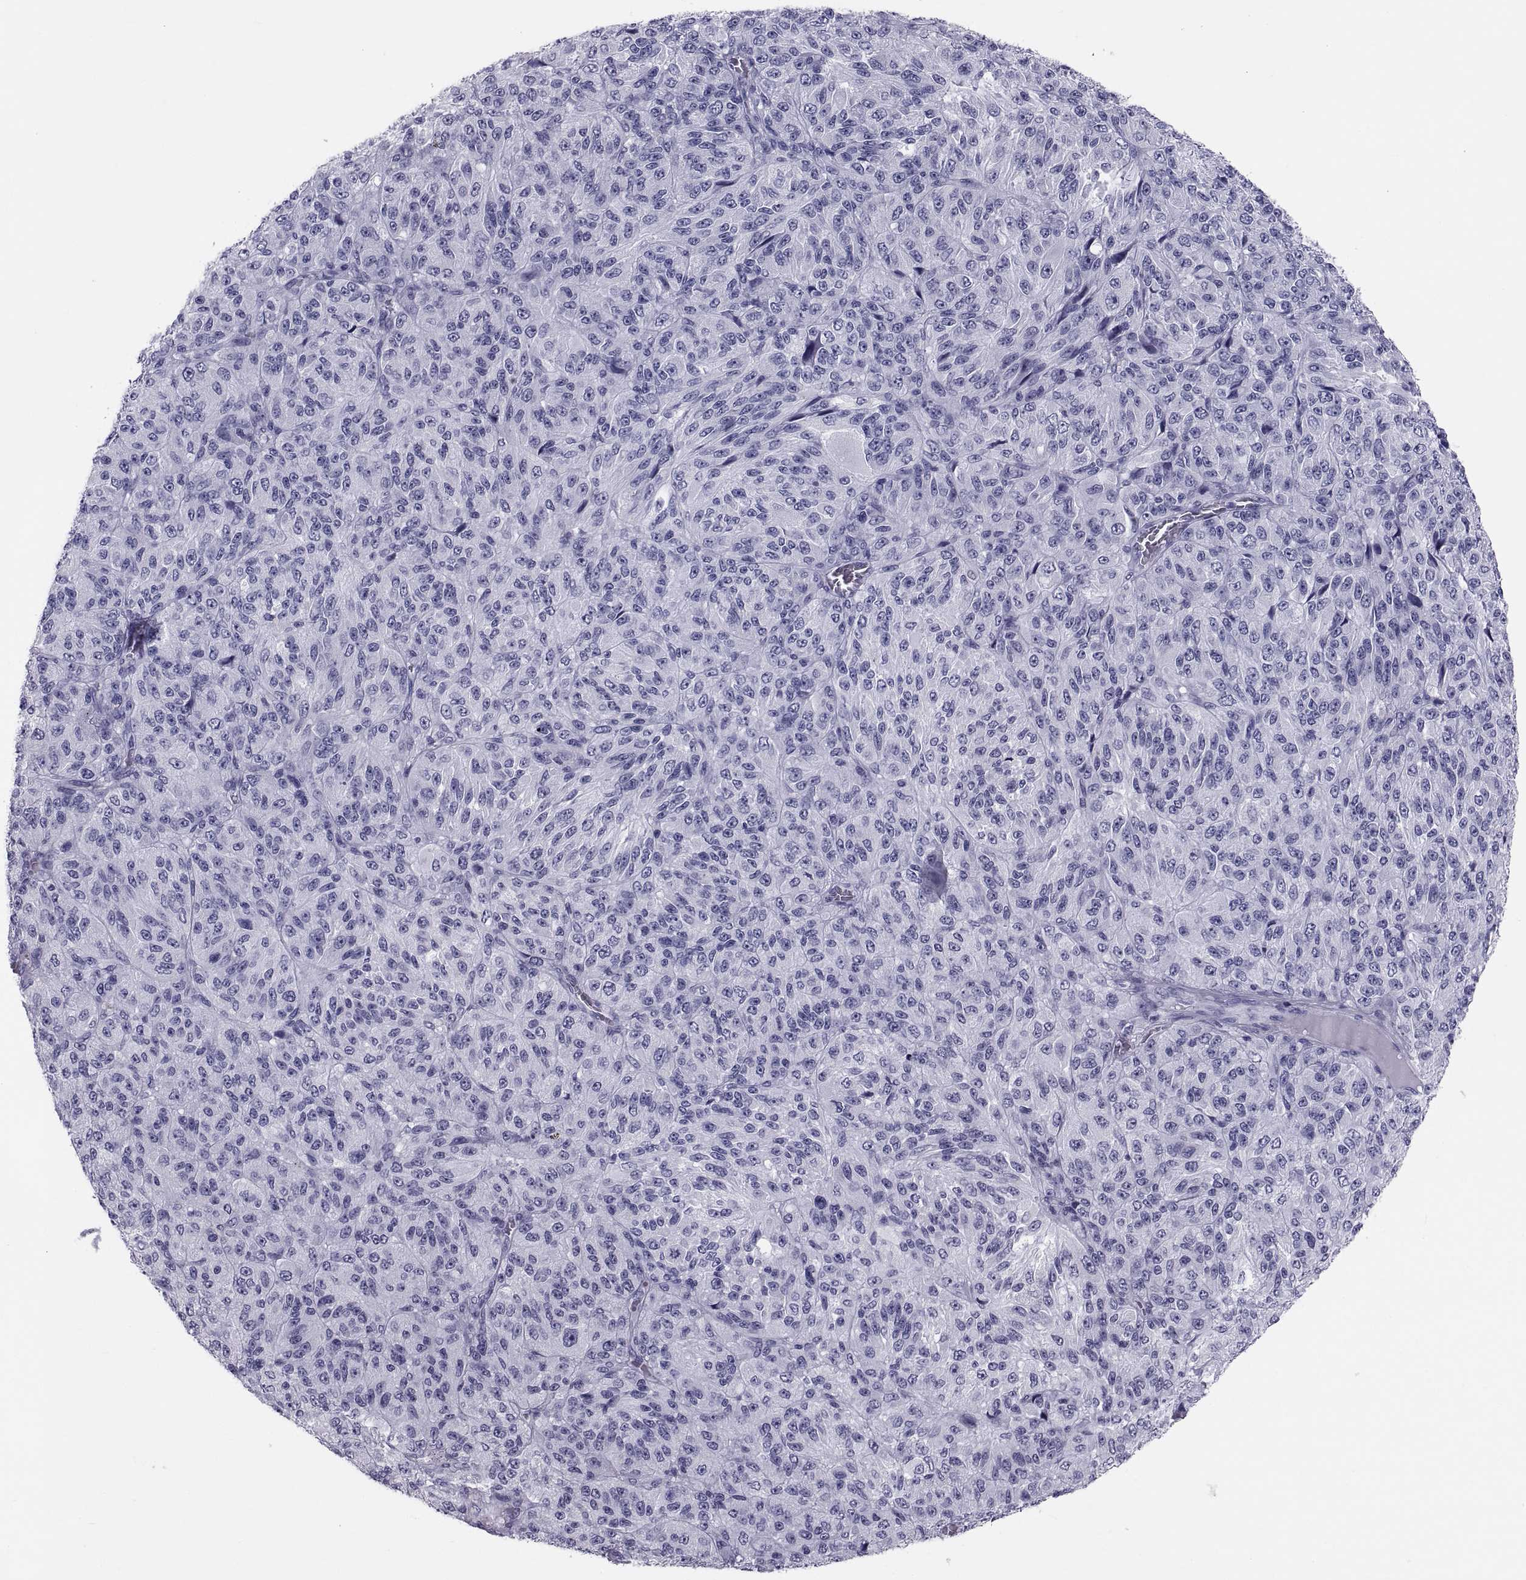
{"staining": {"intensity": "negative", "quantity": "none", "location": "none"}, "tissue": "melanoma", "cell_type": "Tumor cells", "image_type": "cancer", "snomed": [{"axis": "morphology", "description": "Malignant melanoma, Metastatic site"}, {"axis": "topography", "description": "Brain"}], "caption": "The image displays no staining of tumor cells in melanoma.", "gene": "CRISP1", "patient": {"sex": "female", "age": 56}}